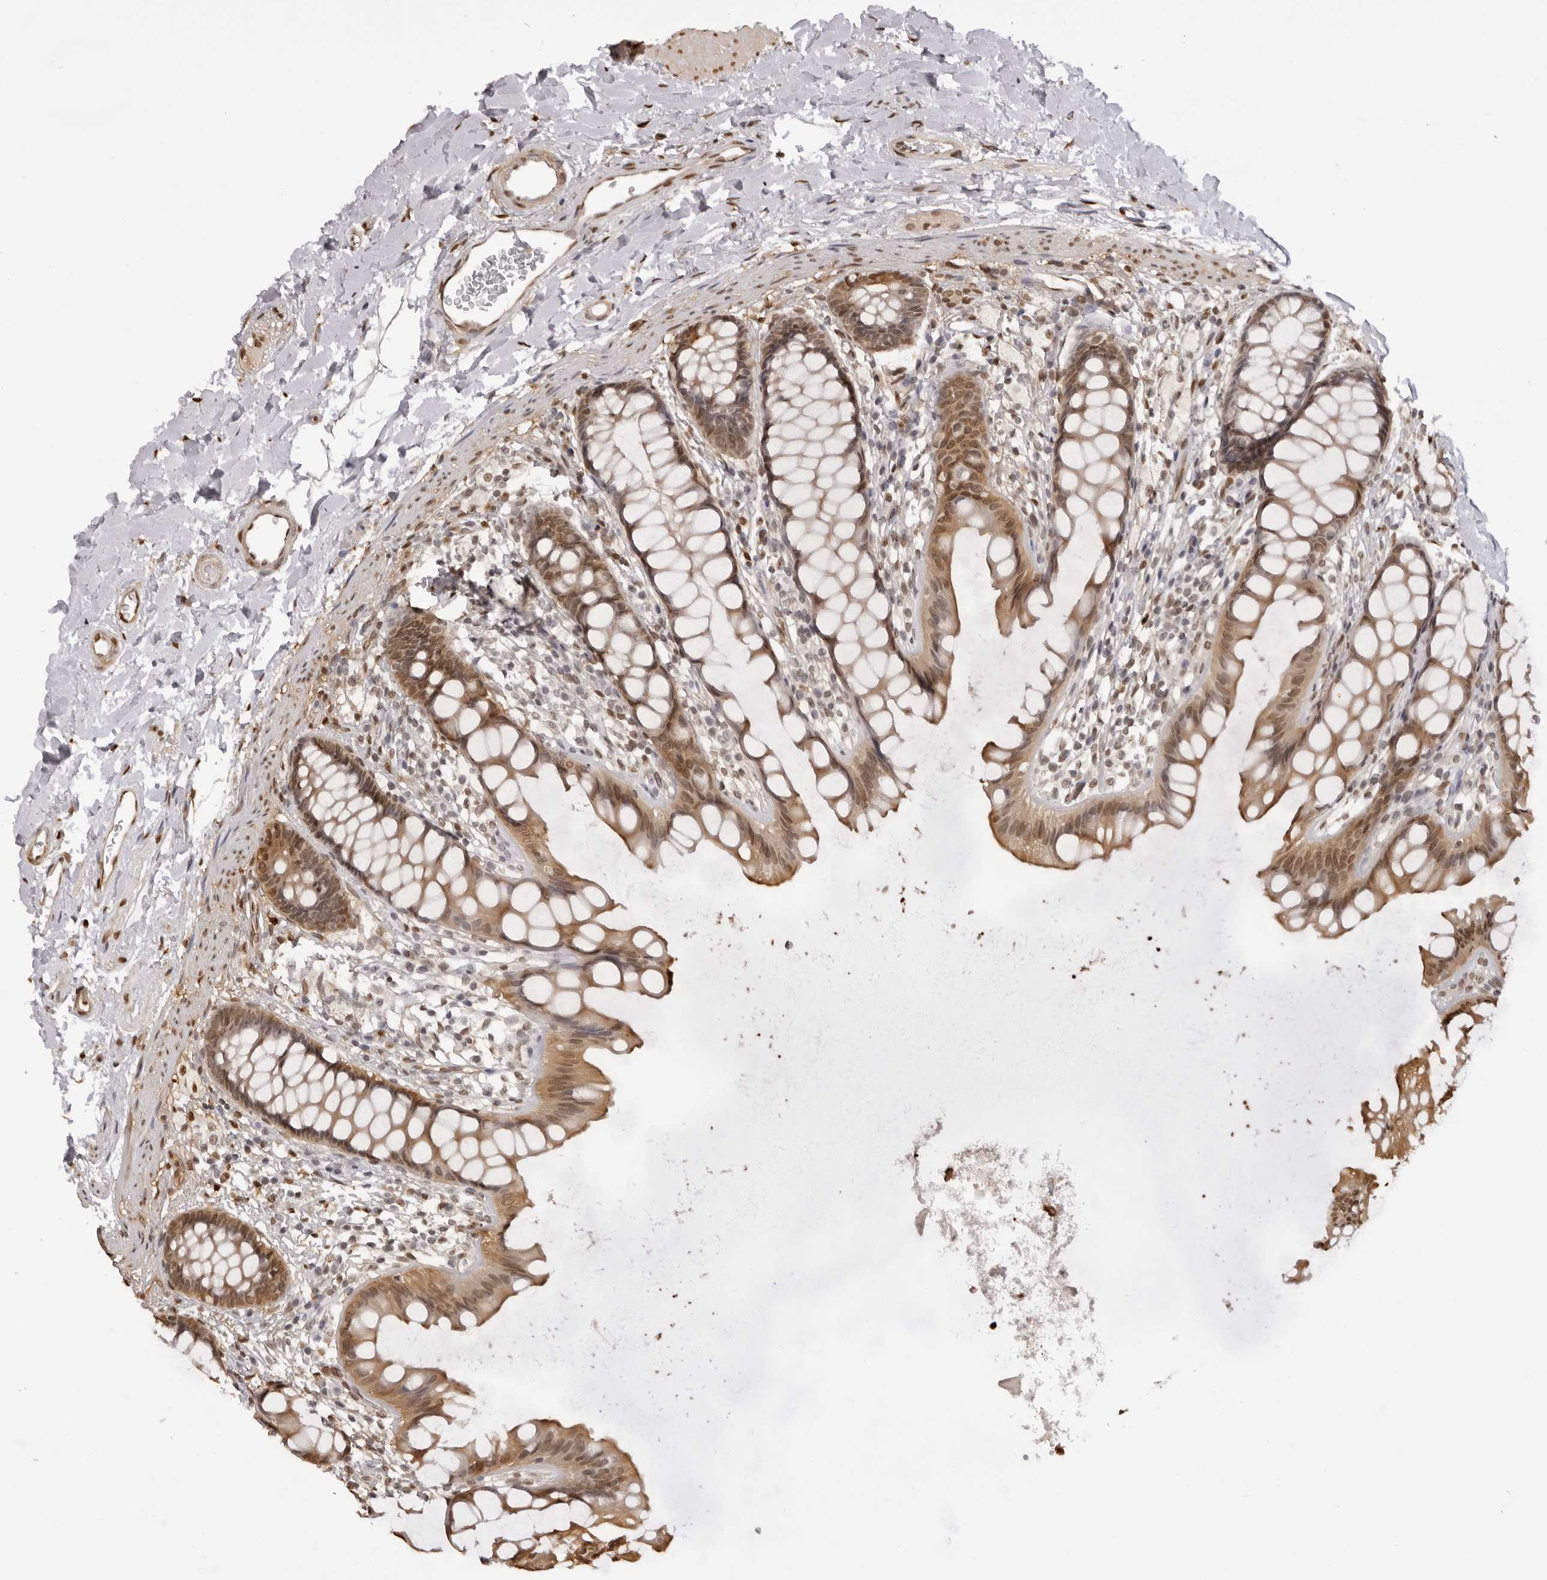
{"staining": {"intensity": "moderate", "quantity": ">75%", "location": "cytoplasmic/membranous,nuclear"}, "tissue": "rectum", "cell_type": "Glandular cells", "image_type": "normal", "snomed": [{"axis": "morphology", "description": "Normal tissue, NOS"}, {"axis": "topography", "description": "Rectum"}], "caption": "A high-resolution histopathology image shows immunohistochemistry (IHC) staining of benign rectum, which reveals moderate cytoplasmic/membranous,nuclear positivity in approximately >75% of glandular cells. Nuclei are stained in blue.", "gene": "HSPA4", "patient": {"sex": "female", "age": 65}}